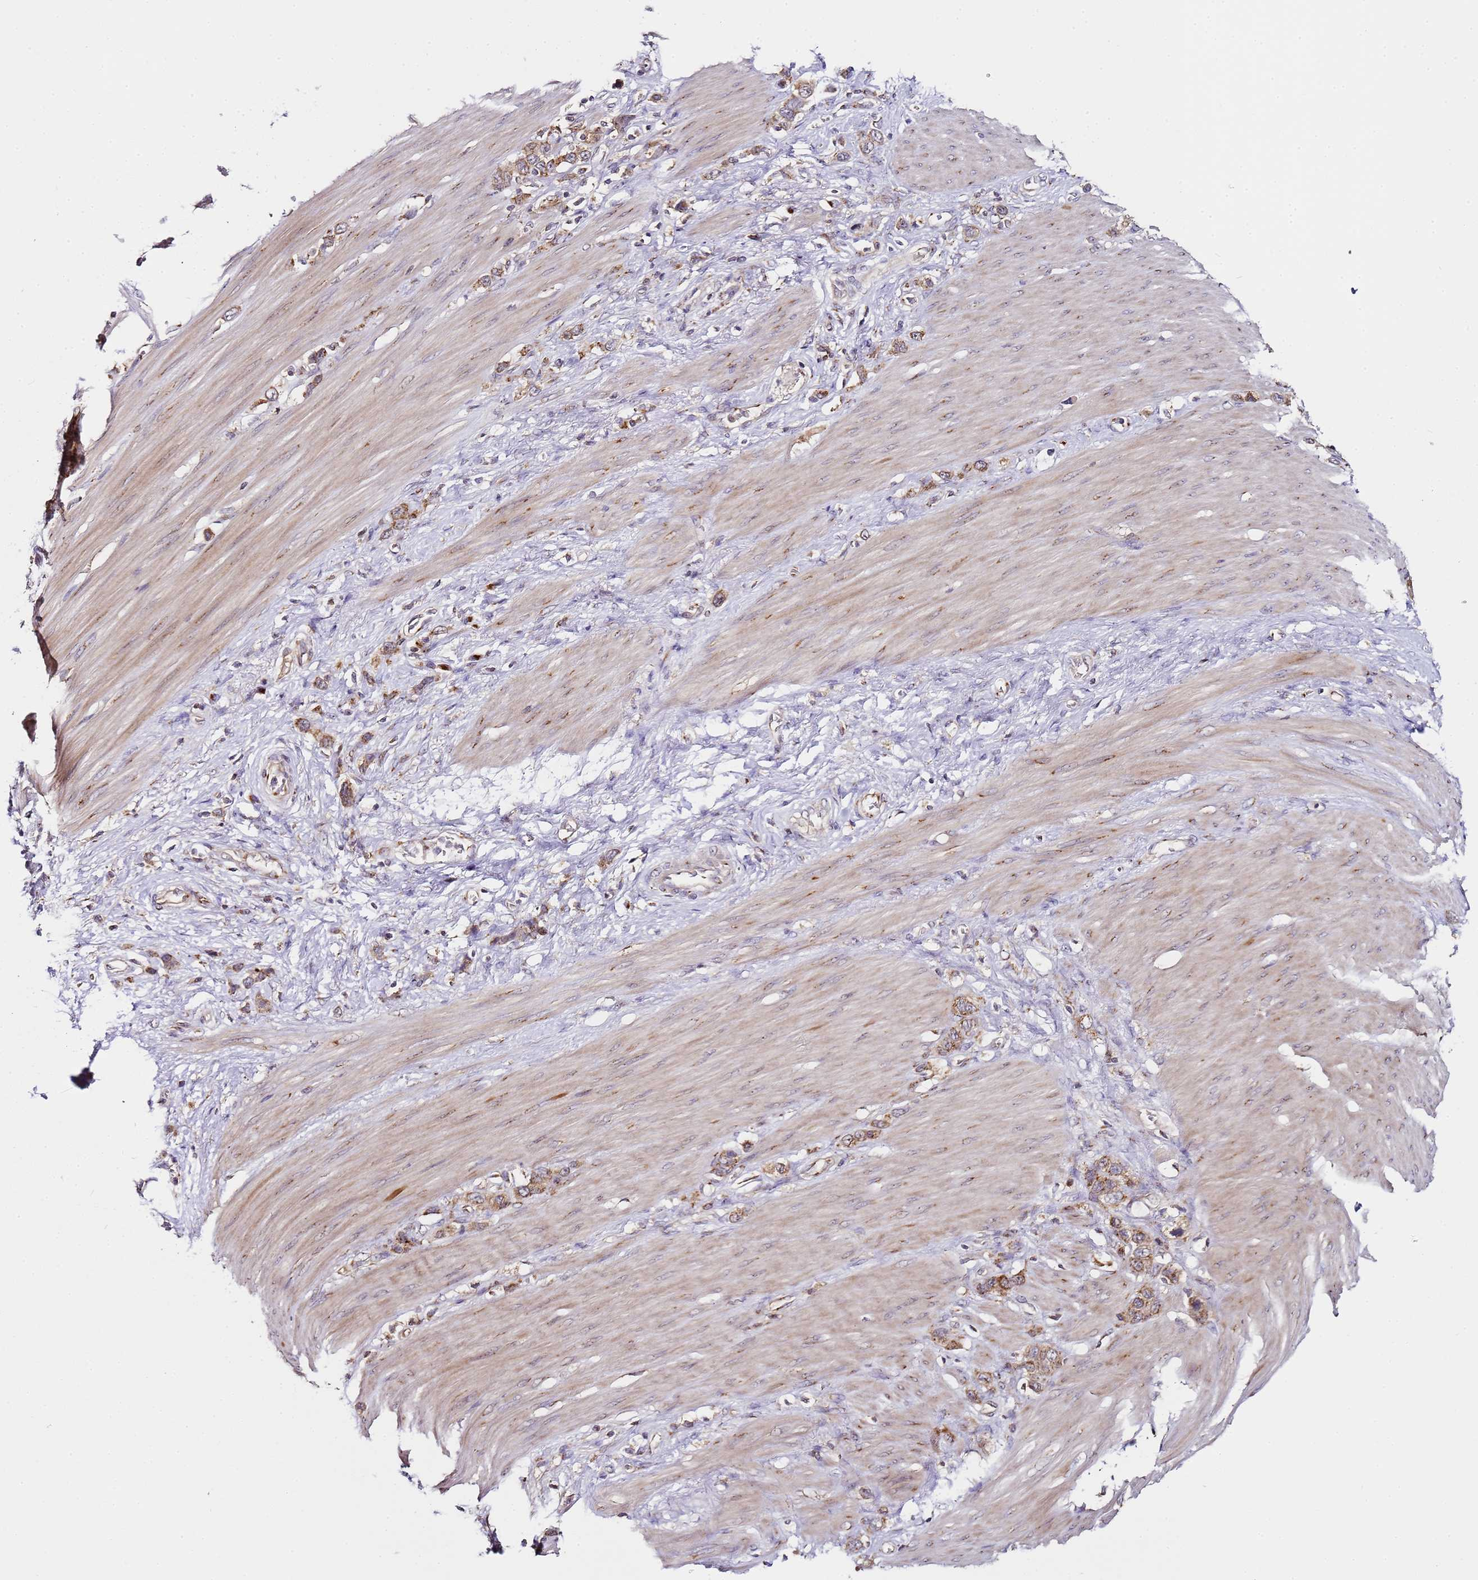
{"staining": {"intensity": "moderate", "quantity": ">75%", "location": "cytoplasmic/membranous"}, "tissue": "stomach cancer", "cell_type": "Tumor cells", "image_type": "cancer", "snomed": [{"axis": "morphology", "description": "Adenocarcinoma, NOS"}, {"axis": "morphology", "description": "Adenocarcinoma, High grade"}, {"axis": "topography", "description": "Stomach, upper"}, {"axis": "topography", "description": "Stomach, lower"}], "caption": "DAB (3,3'-diaminobenzidine) immunohistochemical staining of human stomach cancer (adenocarcinoma) exhibits moderate cytoplasmic/membranous protein positivity in approximately >75% of tumor cells. (brown staining indicates protein expression, while blue staining denotes nuclei).", "gene": "MRPL49", "patient": {"sex": "female", "age": 65}}